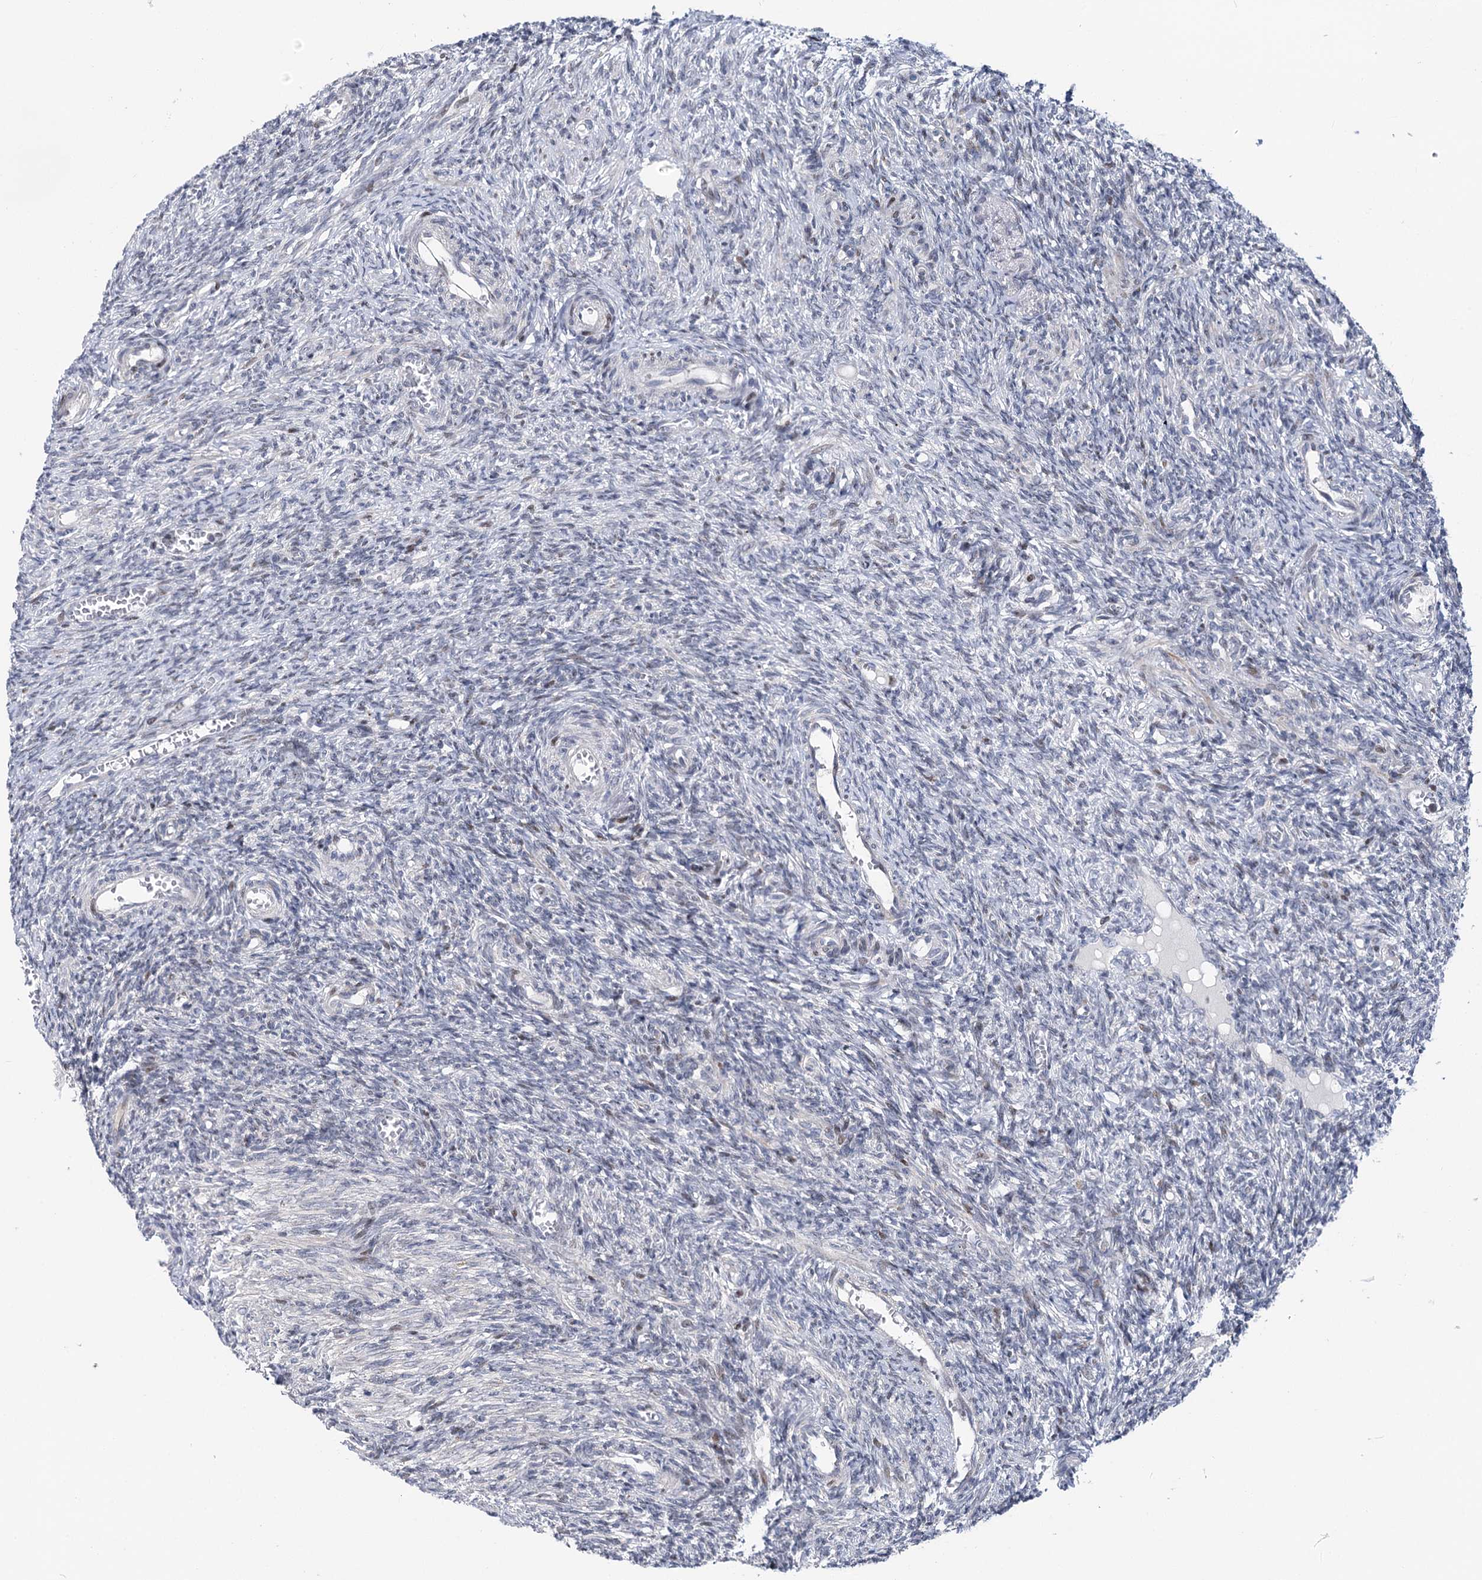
{"staining": {"intensity": "negative", "quantity": "none", "location": "none"}, "tissue": "ovary", "cell_type": "Ovarian stroma cells", "image_type": "normal", "snomed": [{"axis": "morphology", "description": "Normal tissue, NOS"}, {"axis": "topography", "description": "Ovary"}], "caption": "Ovarian stroma cells show no significant protein staining in unremarkable ovary.", "gene": "PTGR1", "patient": {"sex": "female", "age": 27}}